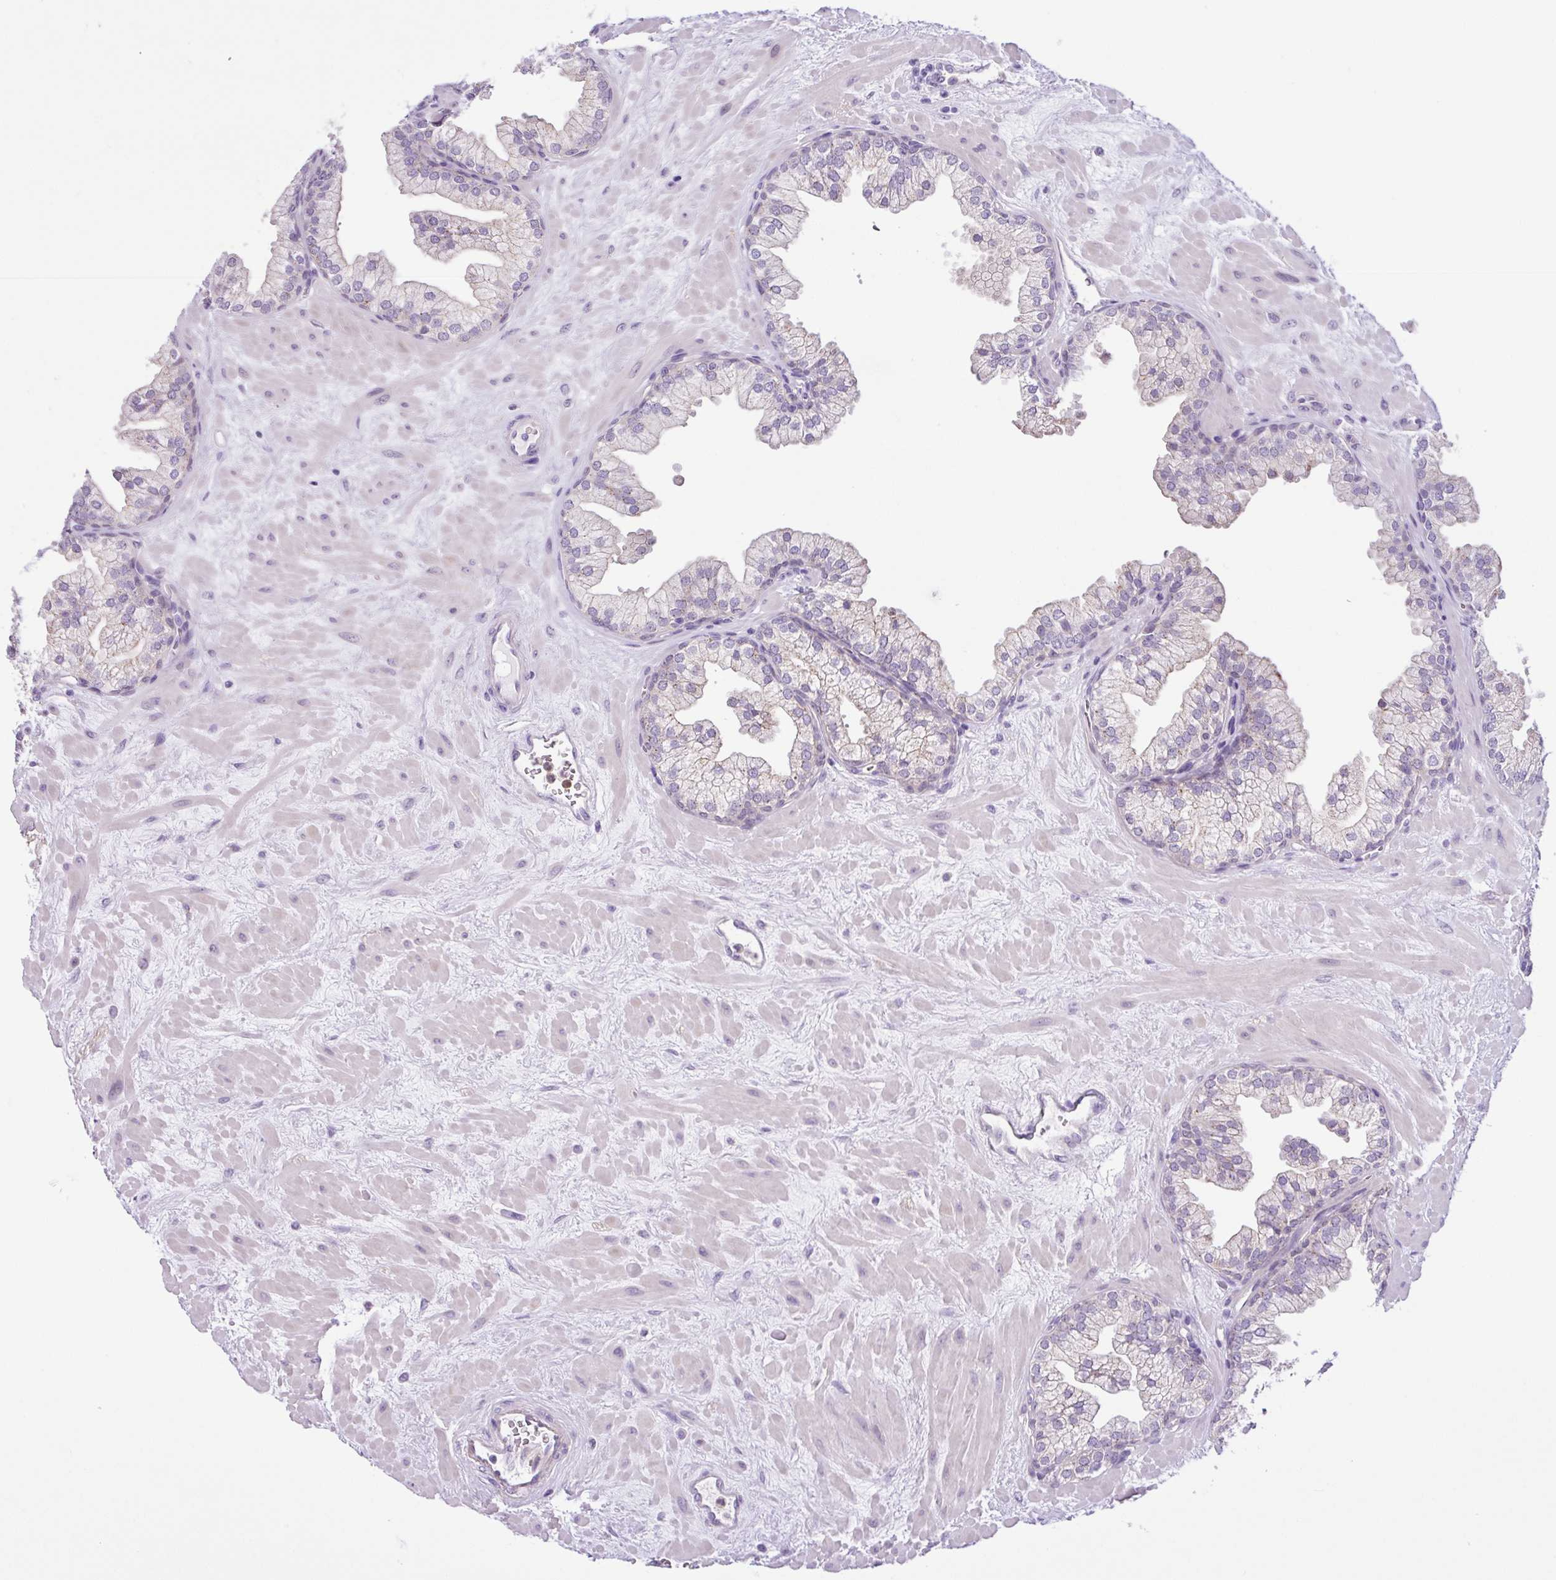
{"staining": {"intensity": "moderate", "quantity": "25%-75%", "location": "cytoplasmic/membranous"}, "tissue": "prostate", "cell_type": "Glandular cells", "image_type": "normal", "snomed": [{"axis": "morphology", "description": "Normal tissue, NOS"}, {"axis": "topography", "description": "Prostate"}, {"axis": "topography", "description": "Peripheral nerve tissue"}], "caption": "Immunohistochemistry staining of normal prostate, which shows medium levels of moderate cytoplasmic/membranous staining in approximately 25%-75% of glandular cells indicating moderate cytoplasmic/membranous protein staining. The staining was performed using DAB (3,3'-diaminobenzidine) (brown) for protein detection and nuclei were counterstained in hematoxylin (blue).", "gene": "TONSL", "patient": {"sex": "male", "age": 61}}